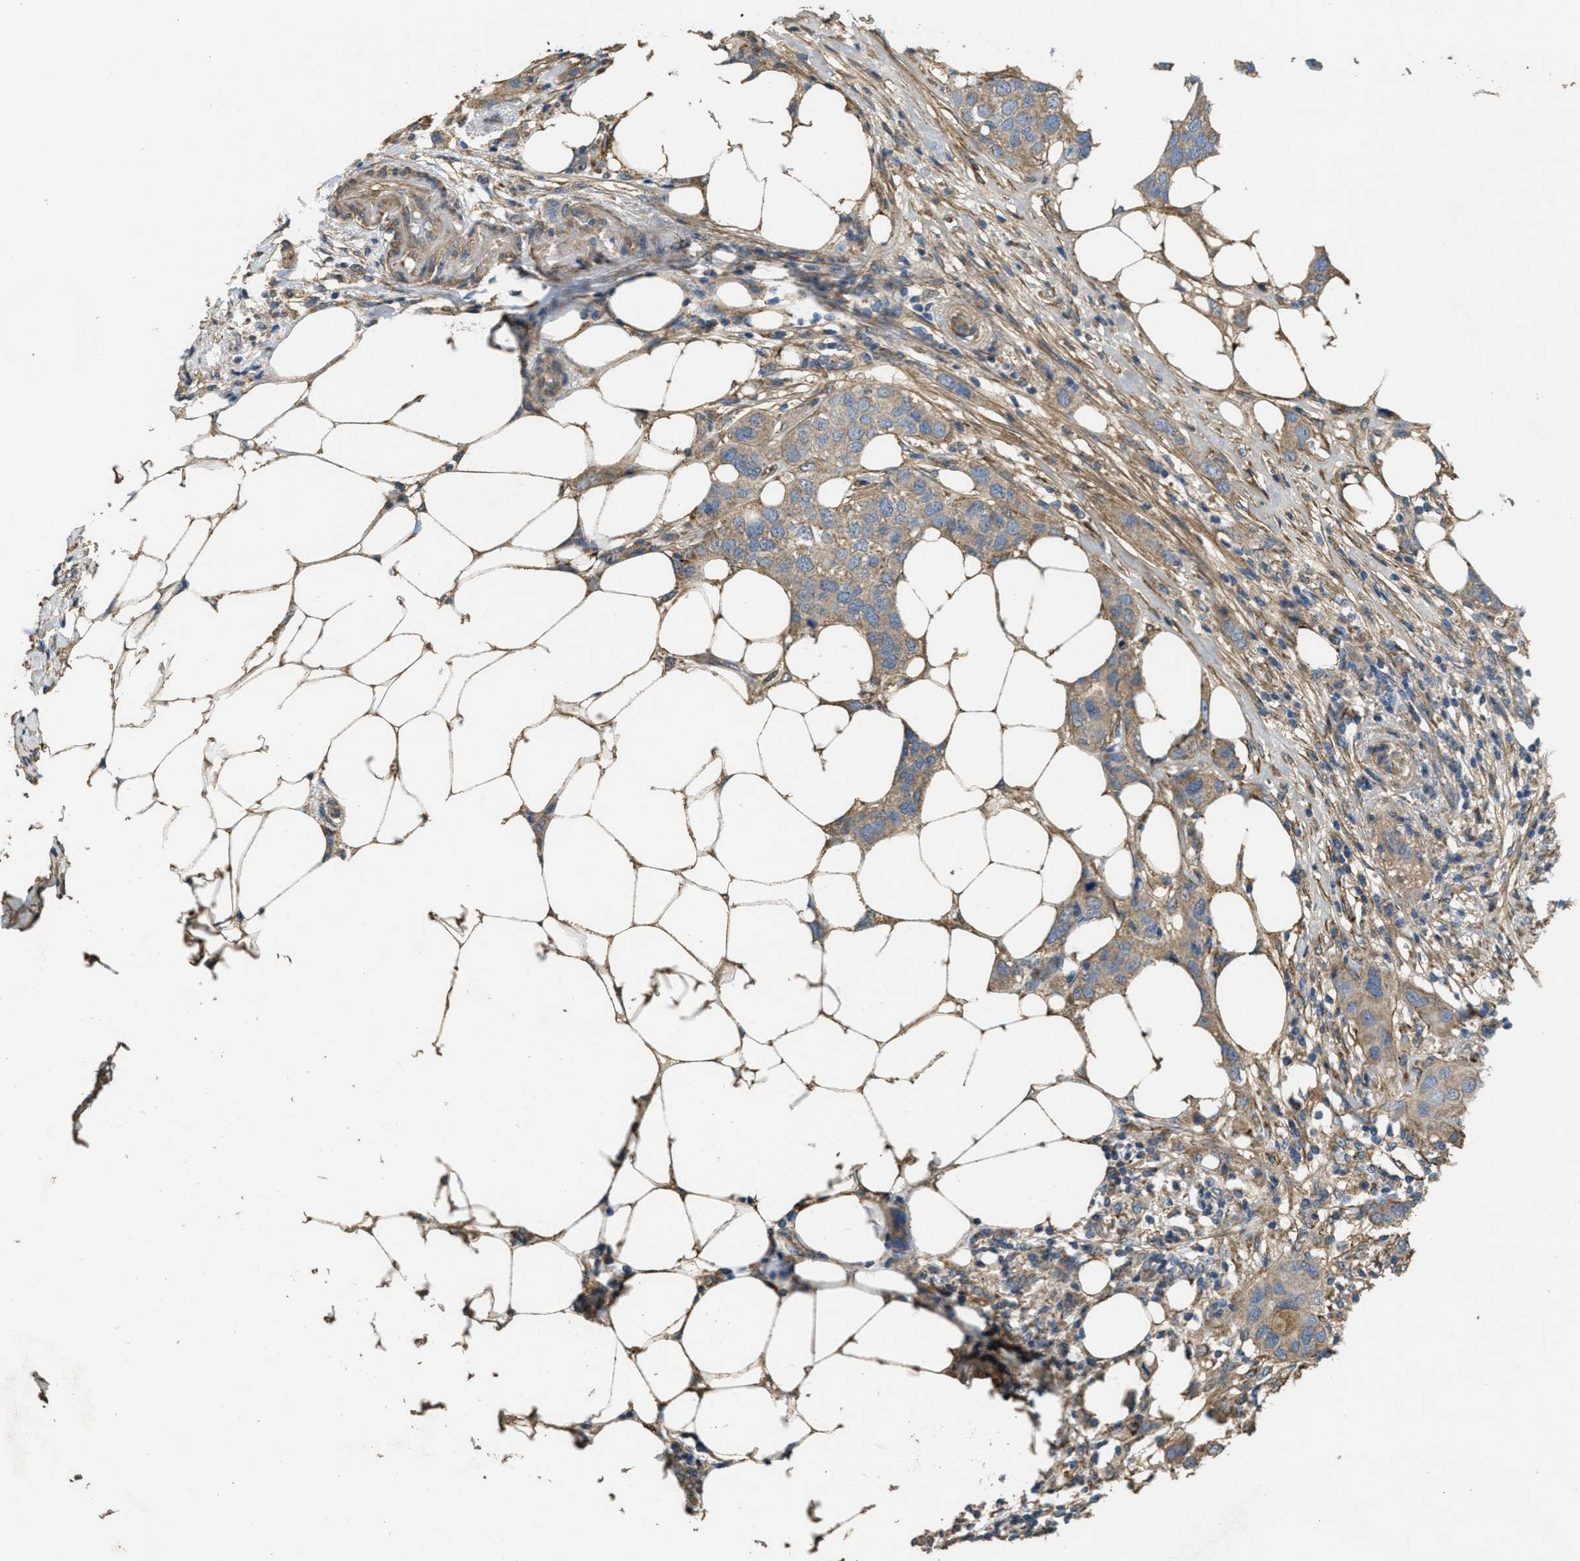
{"staining": {"intensity": "moderate", "quantity": ">75%", "location": "cytoplasmic/membranous"}, "tissue": "breast cancer", "cell_type": "Tumor cells", "image_type": "cancer", "snomed": [{"axis": "morphology", "description": "Duct carcinoma"}, {"axis": "topography", "description": "Breast"}], "caption": "Breast cancer stained for a protein exhibits moderate cytoplasmic/membranous positivity in tumor cells. The staining was performed using DAB (3,3'-diaminobenzidine), with brown indicating positive protein expression. Nuclei are stained blue with hematoxylin.", "gene": "THBS2", "patient": {"sex": "female", "age": 50}}